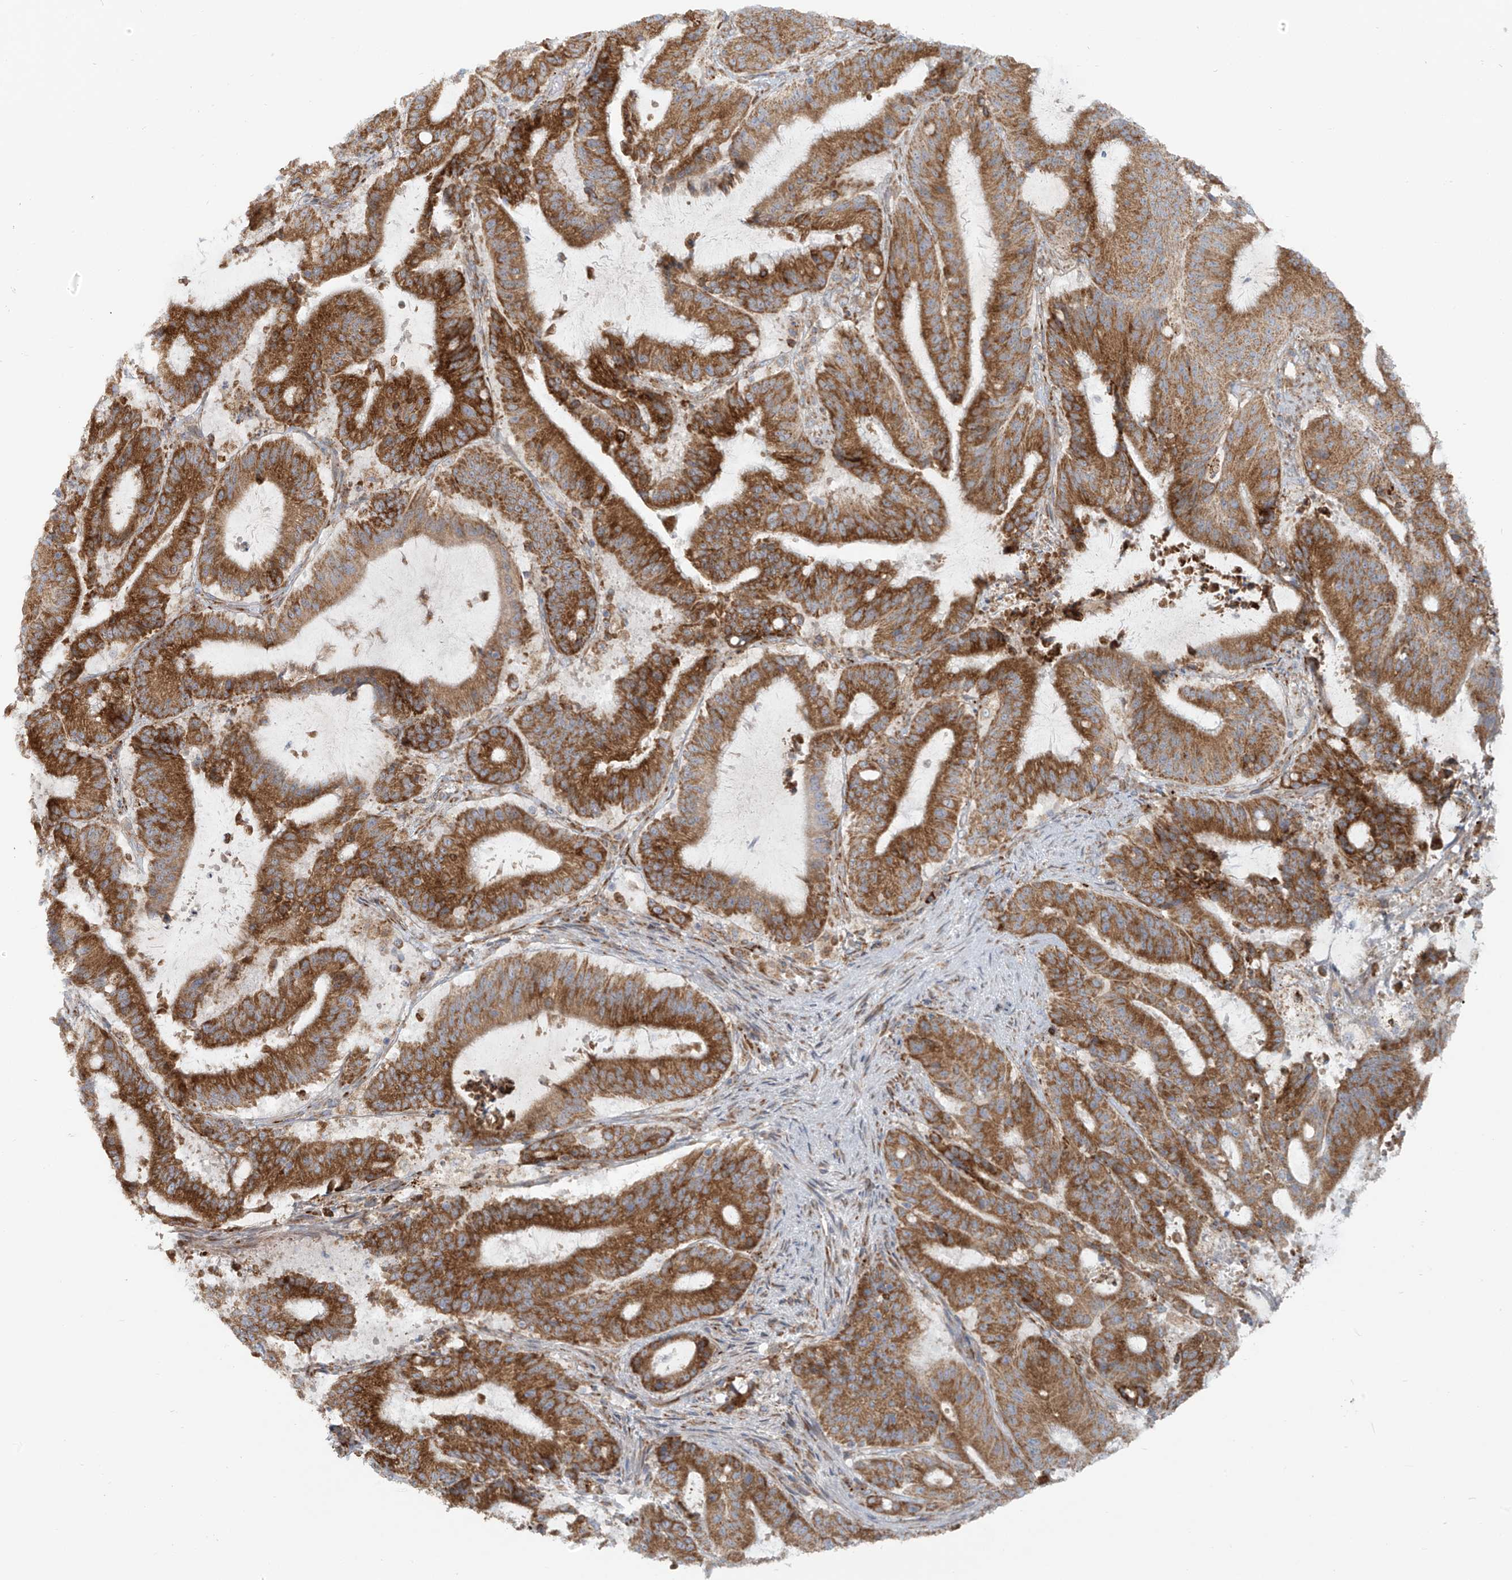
{"staining": {"intensity": "moderate", "quantity": ">75%", "location": "cytoplasmic/membranous"}, "tissue": "liver cancer", "cell_type": "Tumor cells", "image_type": "cancer", "snomed": [{"axis": "morphology", "description": "Normal tissue, NOS"}, {"axis": "morphology", "description": "Cholangiocarcinoma"}, {"axis": "topography", "description": "Liver"}, {"axis": "topography", "description": "Peripheral nerve tissue"}], "caption": "The histopathology image demonstrates staining of liver cholangiocarcinoma, revealing moderate cytoplasmic/membranous protein expression (brown color) within tumor cells. The staining was performed using DAB (3,3'-diaminobenzidine) to visualize the protein expression in brown, while the nuclei were stained in blue with hematoxylin (Magnification: 20x).", "gene": "KATNIP", "patient": {"sex": "female", "age": 73}}